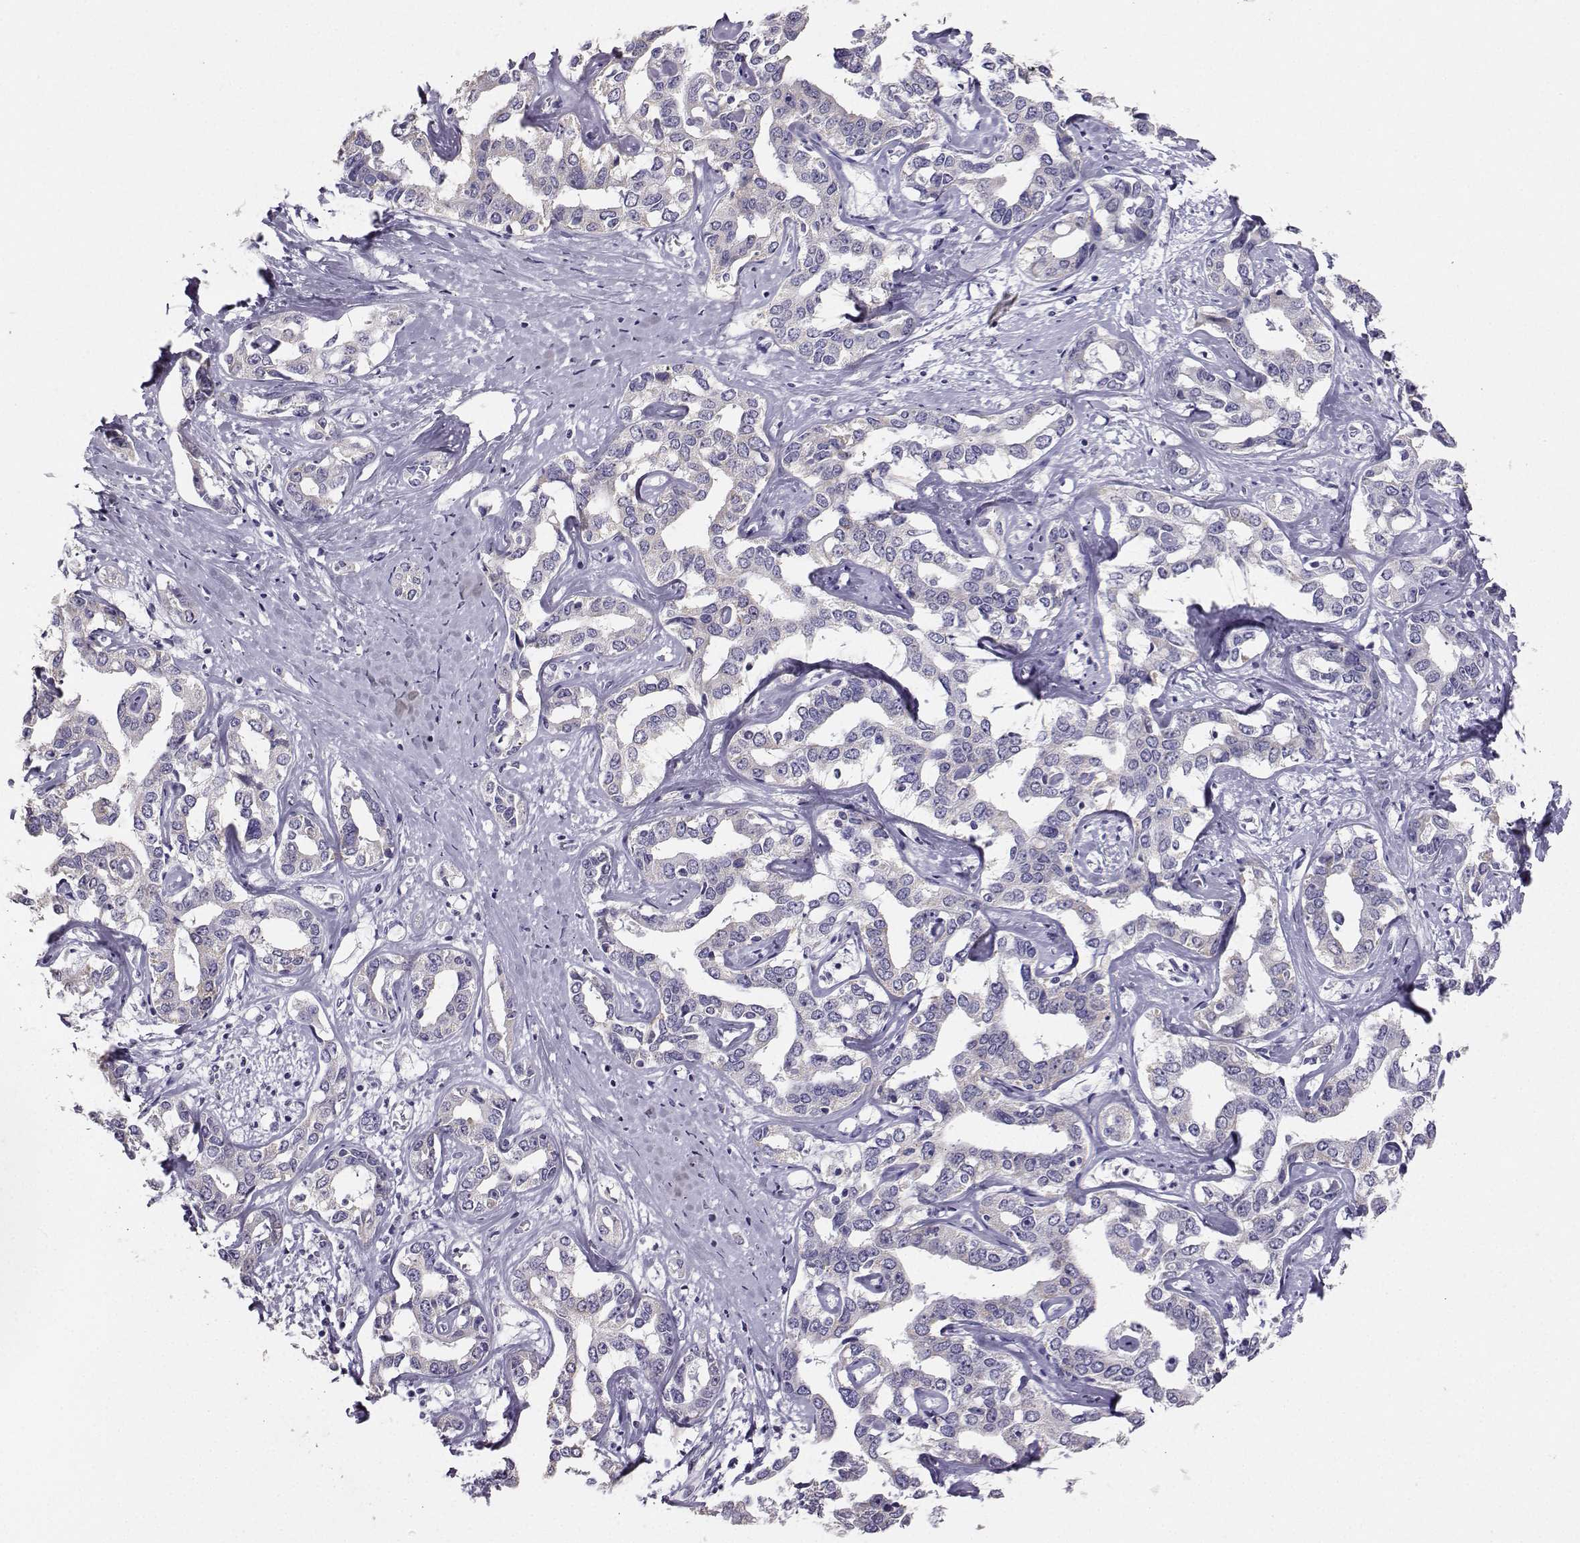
{"staining": {"intensity": "negative", "quantity": "none", "location": "none"}, "tissue": "liver cancer", "cell_type": "Tumor cells", "image_type": "cancer", "snomed": [{"axis": "morphology", "description": "Cholangiocarcinoma"}, {"axis": "topography", "description": "Liver"}], "caption": "This is a photomicrograph of immunohistochemistry staining of liver cholangiocarcinoma, which shows no staining in tumor cells. (Brightfield microscopy of DAB (3,3'-diaminobenzidine) IHC at high magnification).", "gene": "AVP", "patient": {"sex": "male", "age": 59}}